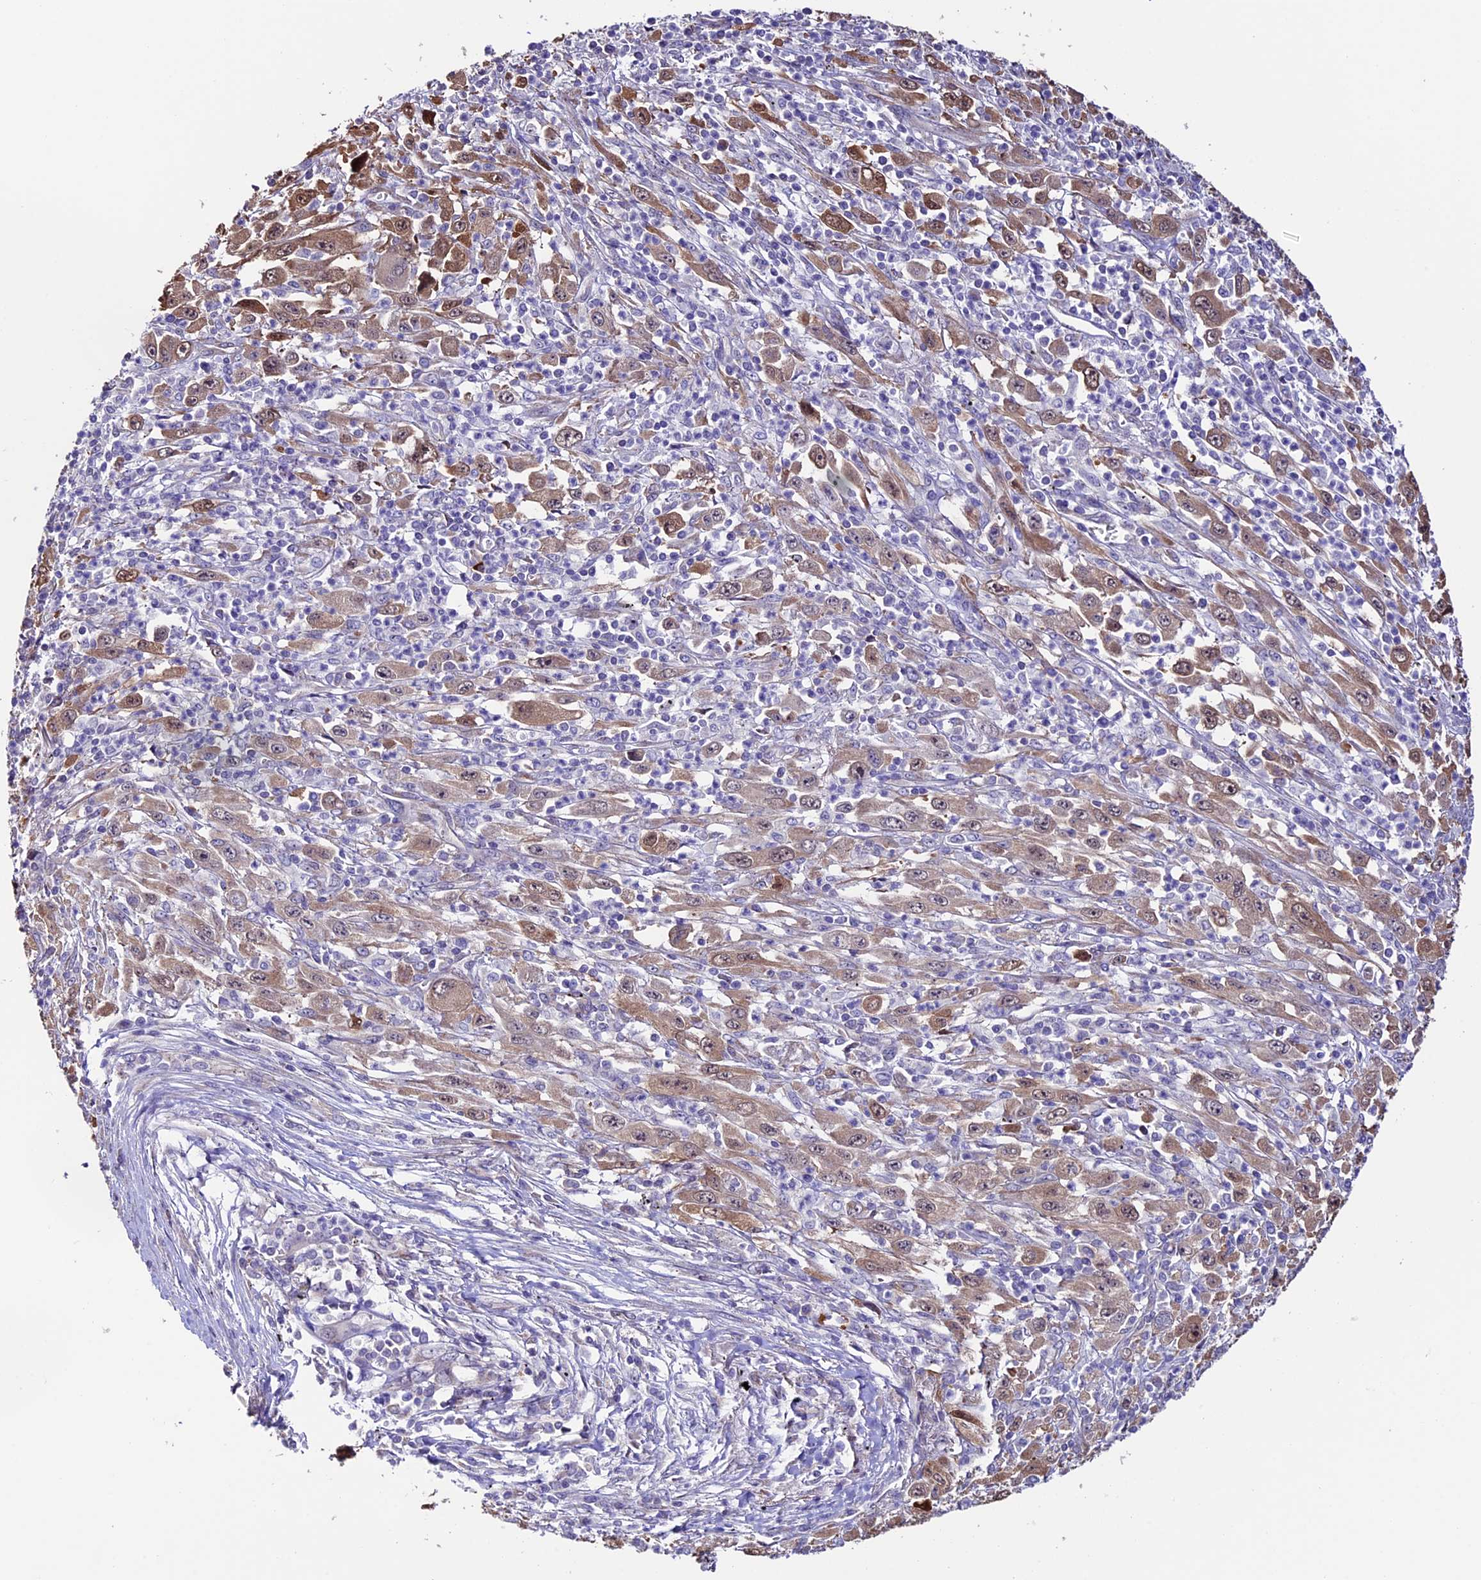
{"staining": {"intensity": "moderate", "quantity": ">75%", "location": "cytoplasmic/membranous,nuclear"}, "tissue": "melanoma", "cell_type": "Tumor cells", "image_type": "cancer", "snomed": [{"axis": "morphology", "description": "Malignant melanoma, Metastatic site"}, {"axis": "topography", "description": "Skin"}], "caption": "Immunohistochemistry (IHC) histopathology image of human melanoma stained for a protein (brown), which exhibits medium levels of moderate cytoplasmic/membranous and nuclear staining in about >75% of tumor cells.", "gene": "TMEM171", "patient": {"sex": "female", "age": 56}}